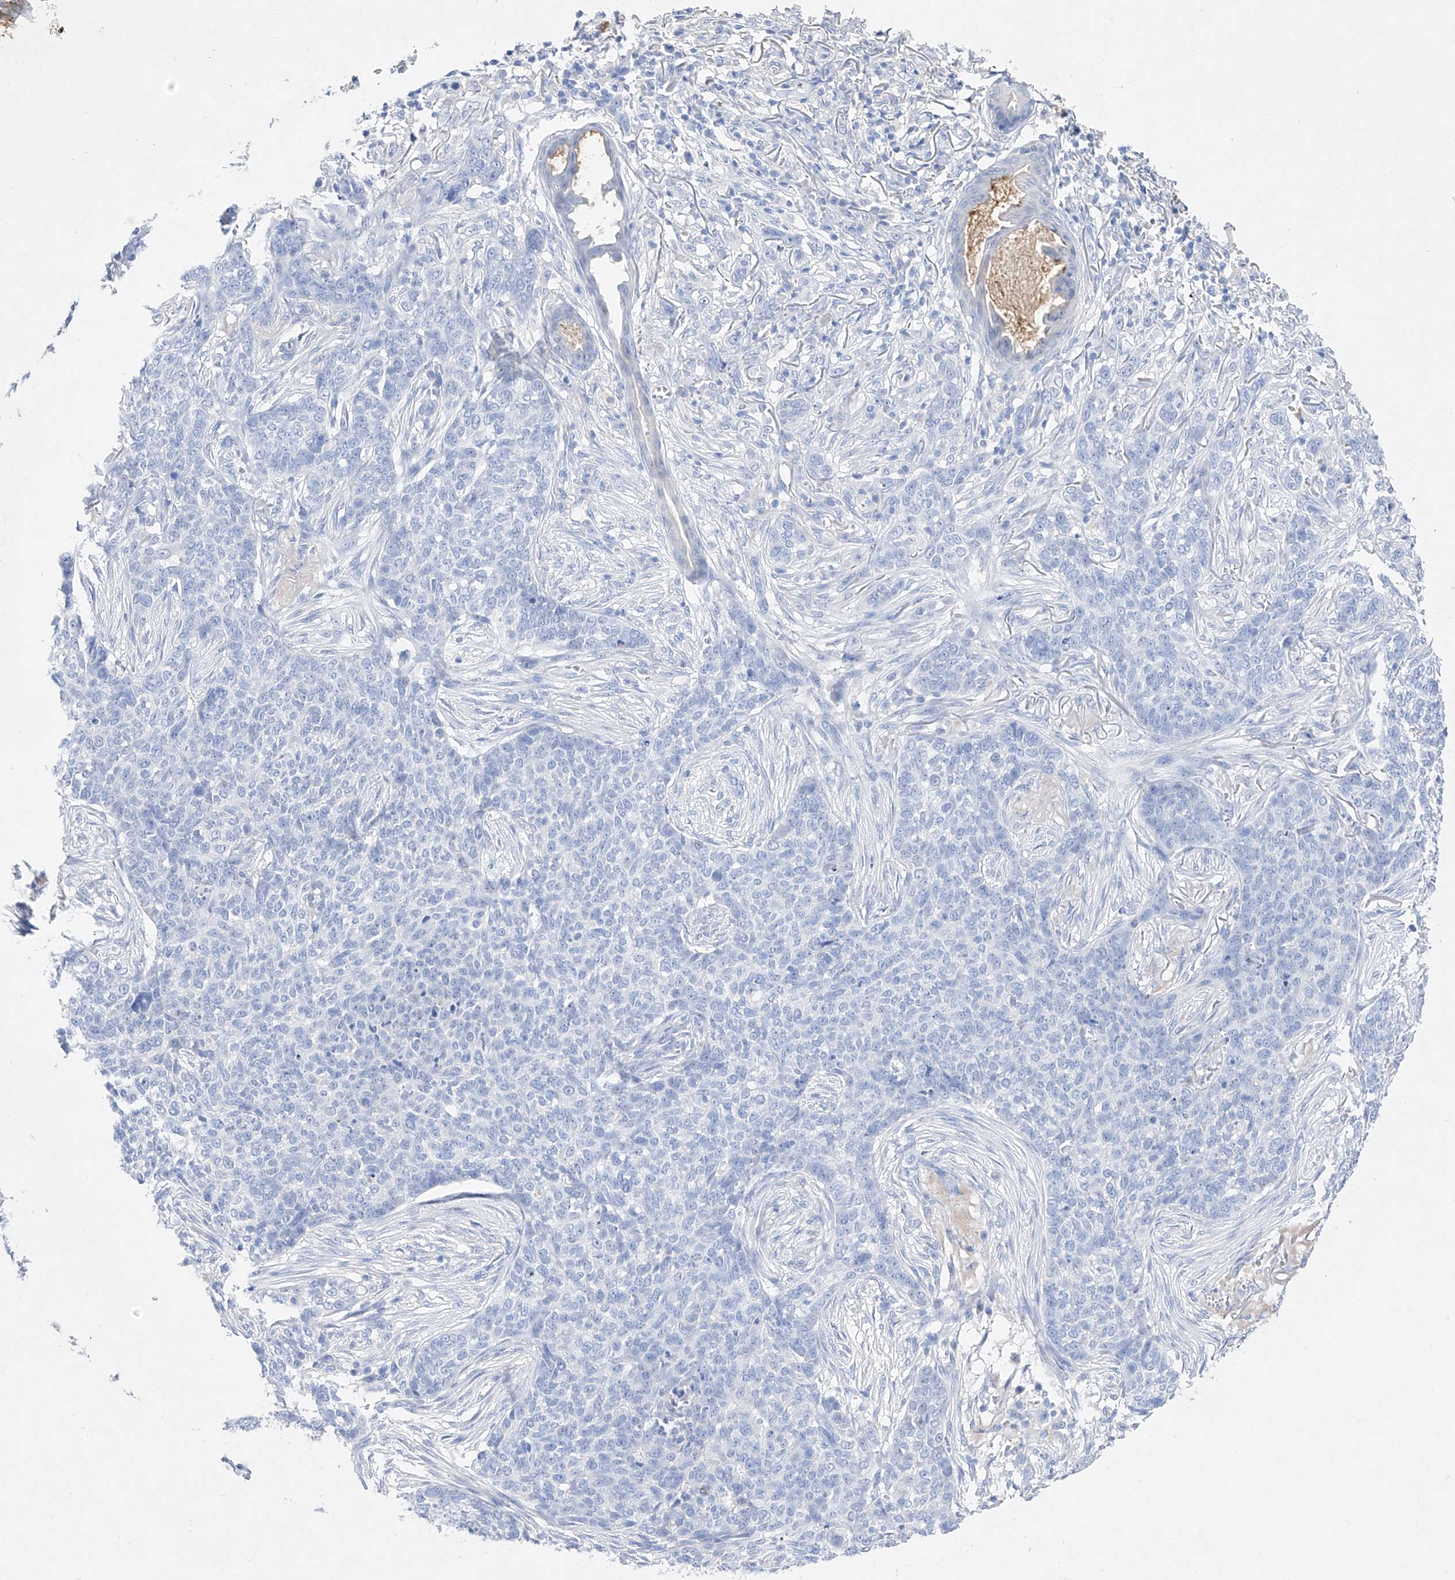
{"staining": {"intensity": "negative", "quantity": "none", "location": "none"}, "tissue": "skin cancer", "cell_type": "Tumor cells", "image_type": "cancer", "snomed": [{"axis": "morphology", "description": "Basal cell carcinoma"}, {"axis": "topography", "description": "Skin"}], "caption": "The micrograph demonstrates no staining of tumor cells in skin basal cell carcinoma.", "gene": "TM7SF2", "patient": {"sex": "male", "age": 85}}